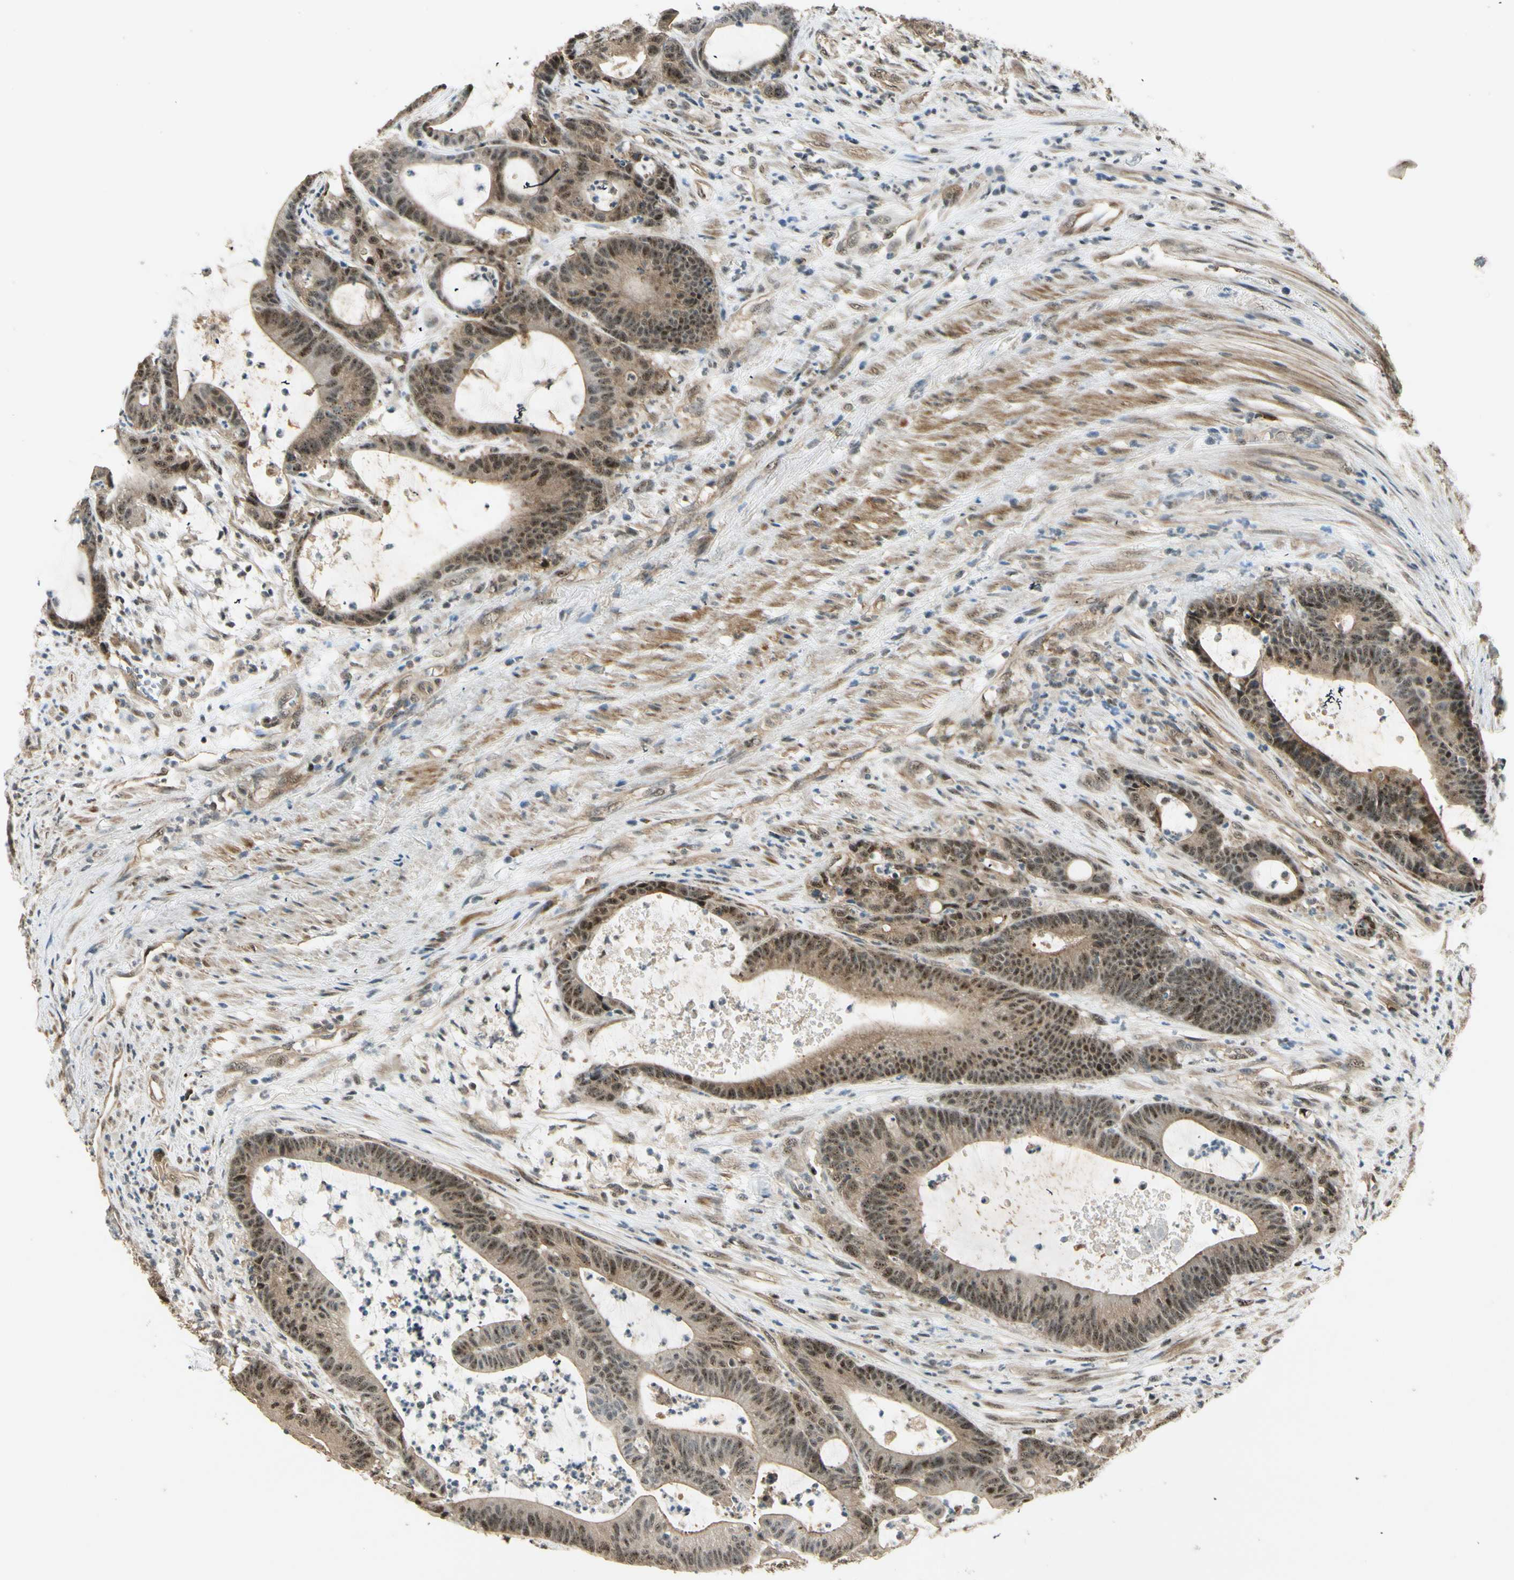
{"staining": {"intensity": "moderate", "quantity": "25%-75%", "location": "cytoplasmic/membranous,nuclear"}, "tissue": "colorectal cancer", "cell_type": "Tumor cells", "image_type": "cancer", "snomed": [{"axis": "morphology", "description": "Adenocarcinoma, NOS"}, {"axis": "topography", "description": "Colon"}], "caption": "High-power microscopy captured an immunohistochemistry (IHC) histopathology image of colorectal cancer, revealing moderate cytoplasmic/membranous and nuclear positivity in approximately 25%-75% of tumor cells.", "gene": "MCPH1", "patient": {"sex": "female", "age": 84}}